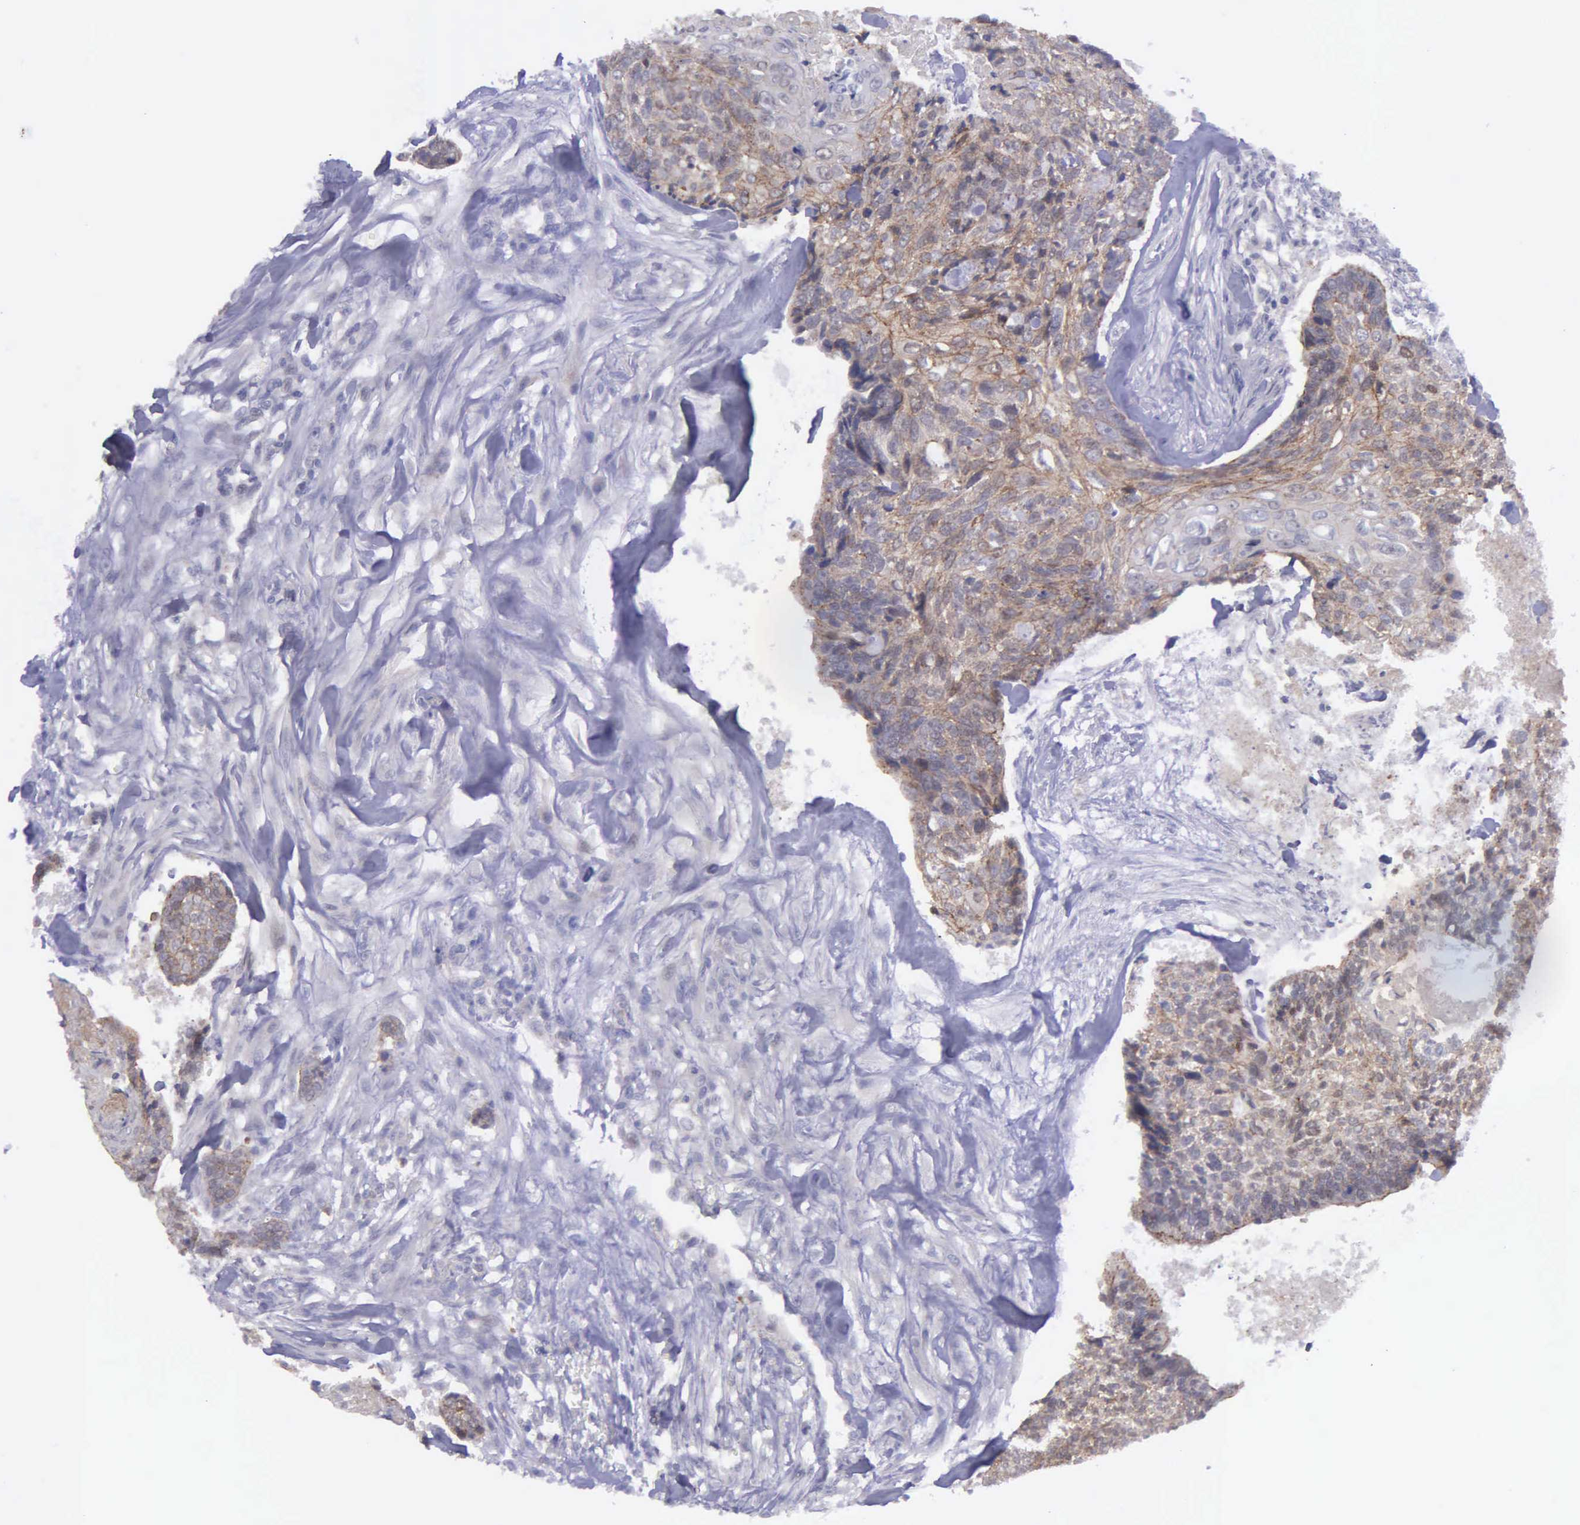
{"staining": {"intensity": "weak", "quantity": "25%-75%", "location": "cytoplasmic/membranous"}, "tissue": "head and neck cancer", "cell_type": "Tumor cells", "image_type": "cancer", "snomed": [{"axis": "morphology", "description": "Squamous cell carcinoma, NOS"}, {"axis": "topography", "description": "Salivary gland"}, {"axis": "topography", "description": "Head-Neck"}], "caption": "Immunohistochemistry (IHC) staining of head and neck squamous cell carcinoma, which exhibits low levels of weak cytoplasmic/membranous positivity in about 25%-75% of tumor cells indicating weak cytoplasmic/membranous protein expression. The staining was performed using DAB (brown) for protein detection and nuclei were counterstained in hematoxylin (blue).", "gene": "MICAL3", "patient": {"sex": "male", "age": 70}}